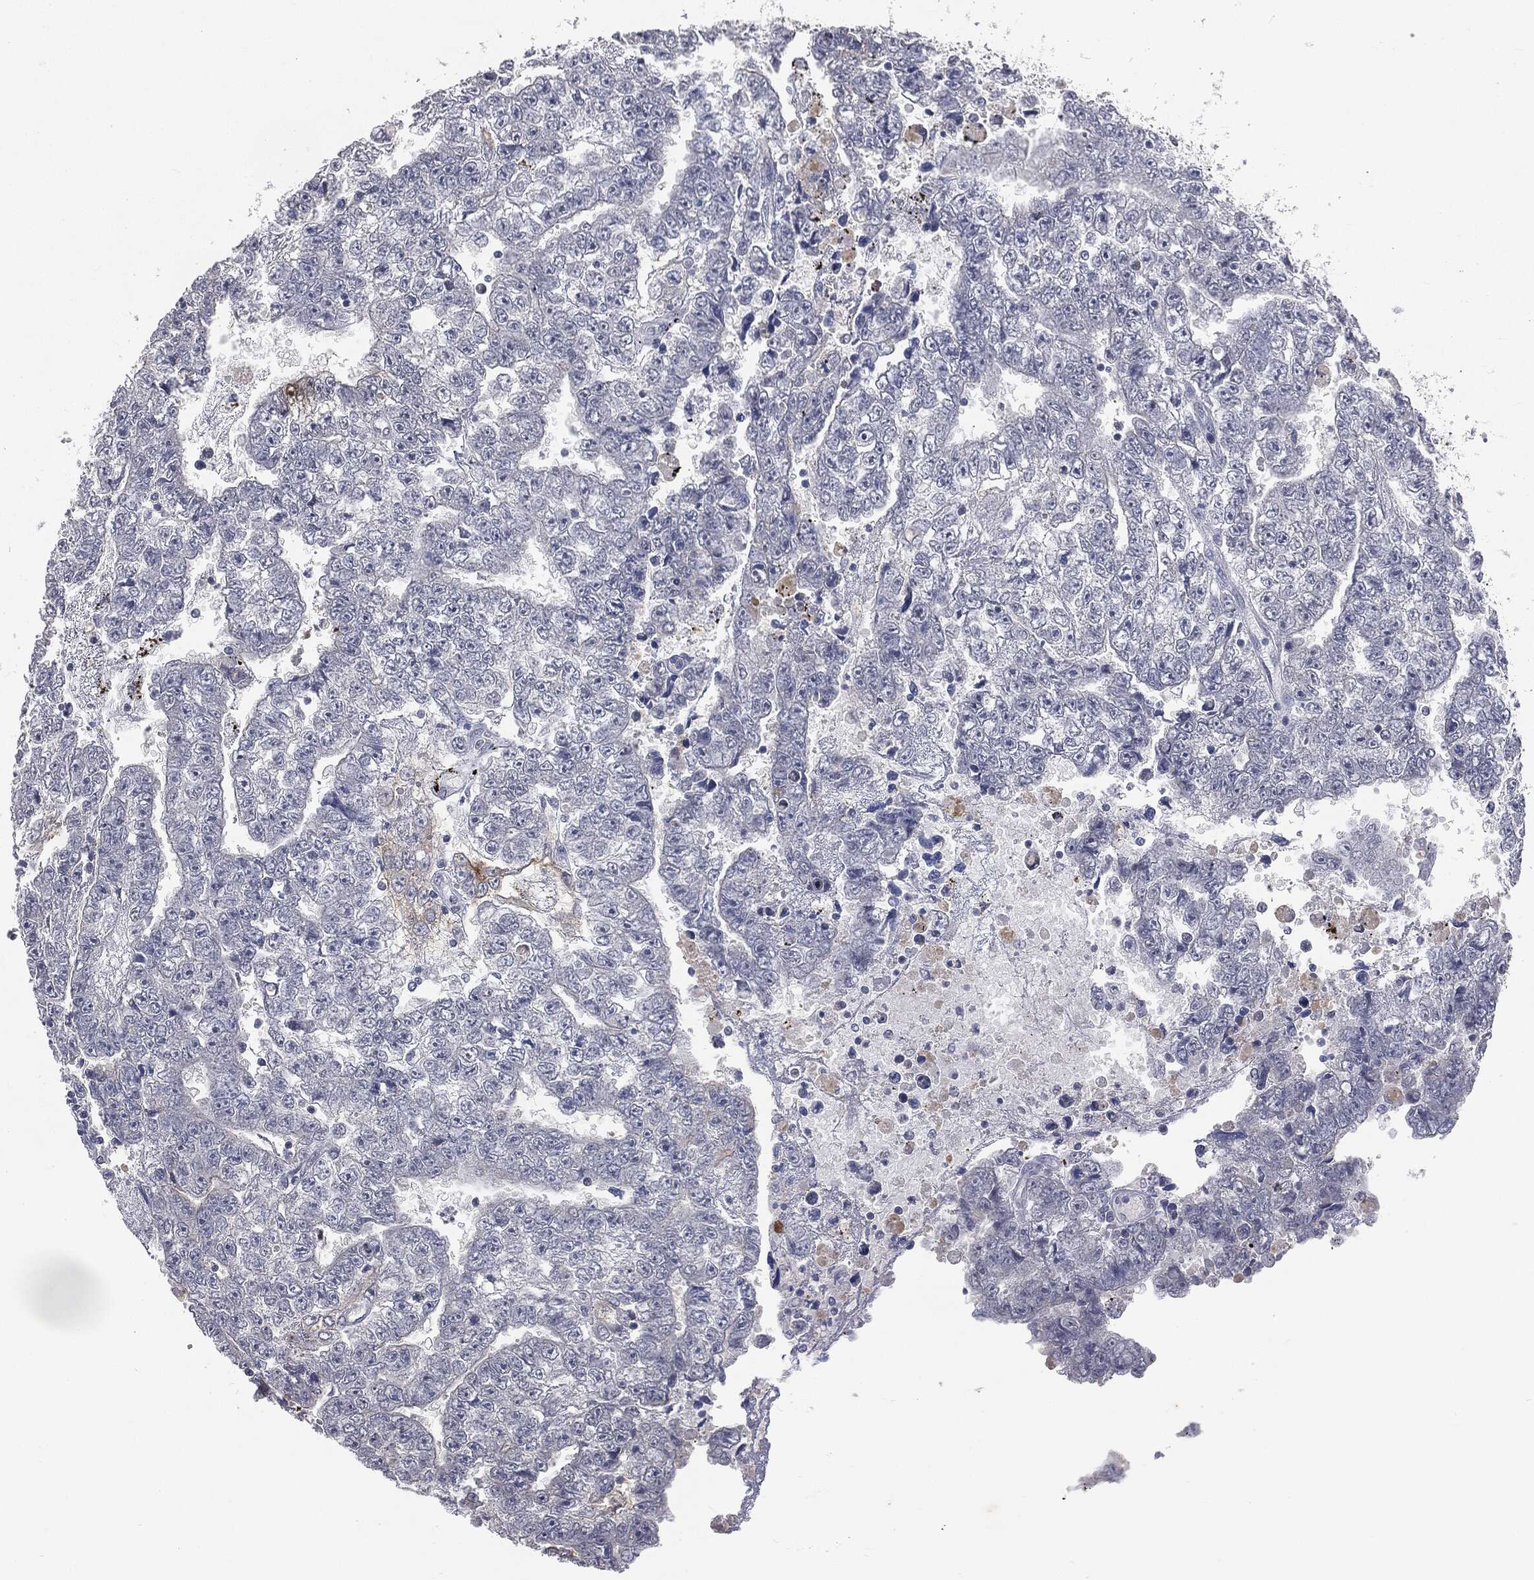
{"staining": {"intensity": "negative", "quantity": "none", "location": "none"}, "tissue": "testis cancer", "cell_type": "Tumor cells", "image_type": "cancer", "snomed": [{"axis": "morphology", "description": "Carcinoma, Embryonal, NOS"}, {"axis": "topography", "description": "Testis"}], "caption": "The immunohistochemistry (IHC) micrograph has no significant positivity in tumor cells of testis cancer tissue.", "gene": "SLC2A2", "patient": {"sex": "male", "age": 25}}